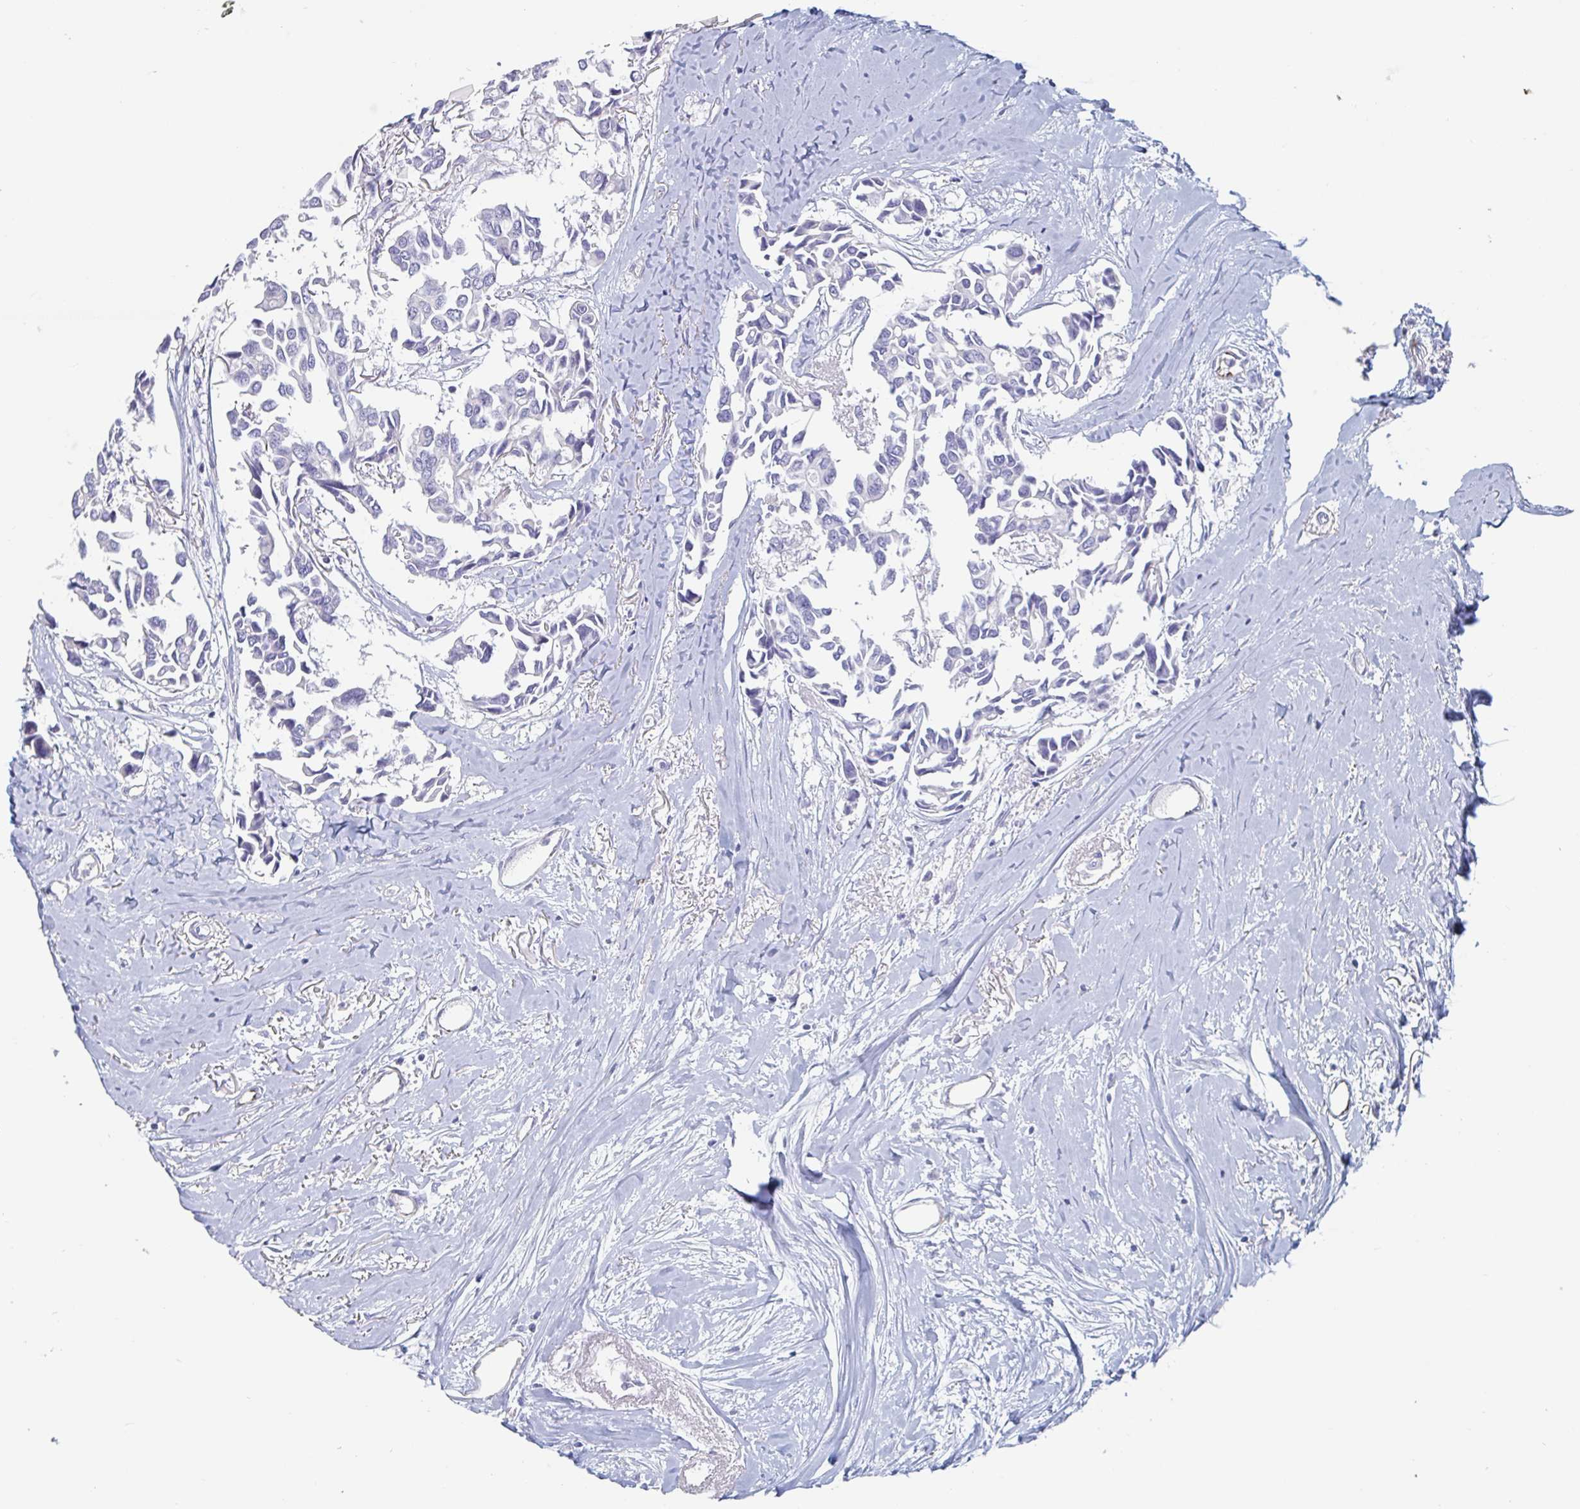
{"staining": {"intensity": "negative", "quantity": "none", "location": "none"}, "tissue": "breast cancer", "cell_type": "Tumor cells", "image_type": "cancer", "snomed": [{"axis": "morphology", "description": "Duct carcinoma"}, {"axis": "topography", "description": "Breast"}], "caption": "High power microscopy micrograph of an IHC image of breast cancer (infiltrating ductal carcinoma), revealing no significant positivity in tumor cells. (DAB immunohistochemistry (IHC) visualized using brightfield microscopy, high magnification).", "gene": "ABHD16A", "patient": {"sex": "female", "age": 54}}